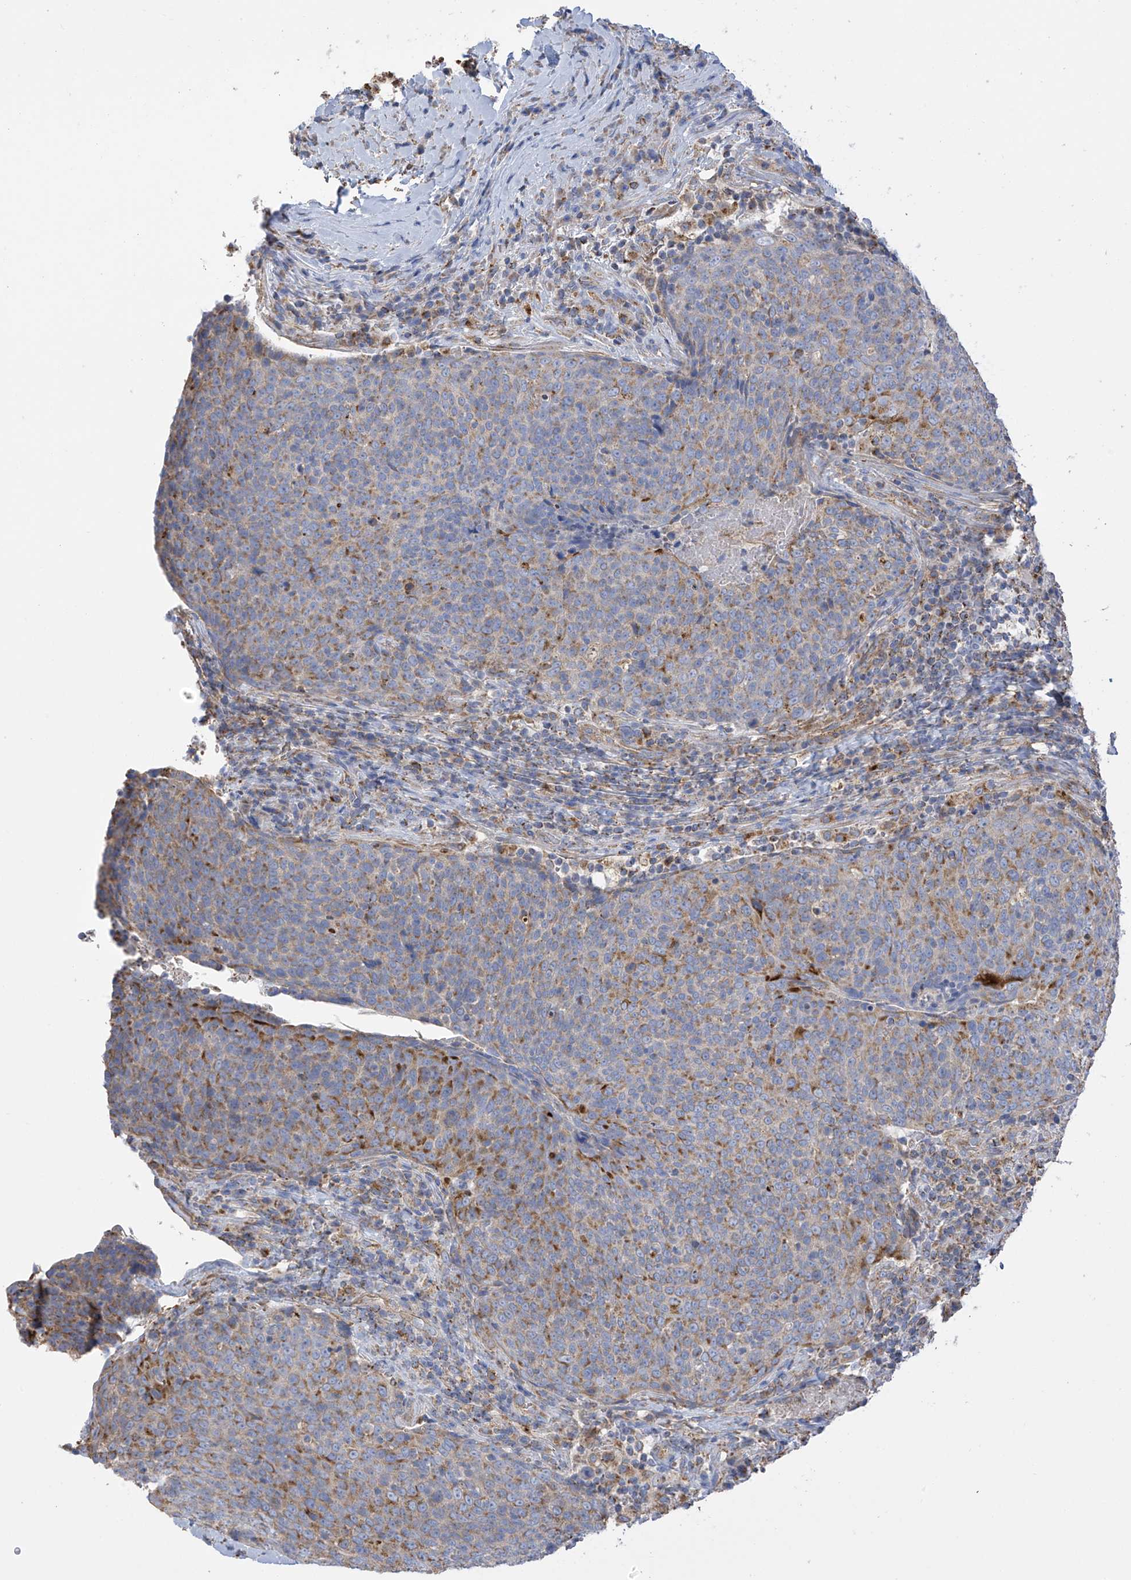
{"staining": {"intensity": "moderate", "quantity": "25%-75%", "location": "cytoplasmic/membranous"}, "tissue": "head and neck cancer", "cell_type": "Tumor cells", "image_type": "cancer", "snomed": [{"axis": "morphology", "description": "Squamous cell carcinoma, NOS"}, {"axis": "morphology", "description": "Squamous cell carcinoma, metastatic, NOS"}, {"axis": "topography", "description": "Lymph node"}, {"axis": "topography", "description": "Head-Neck"}], "caption": "Immunohistochemical staining of human head and neck cancer shows medium levels of moderate cytoplasmic/membranous protein staining in about 25%-75% of tumor cells. (IHC, brightfield microscopy, high magnification).", "gene": "ITM2B", "patient": {"sex": "male", "age": 62}}